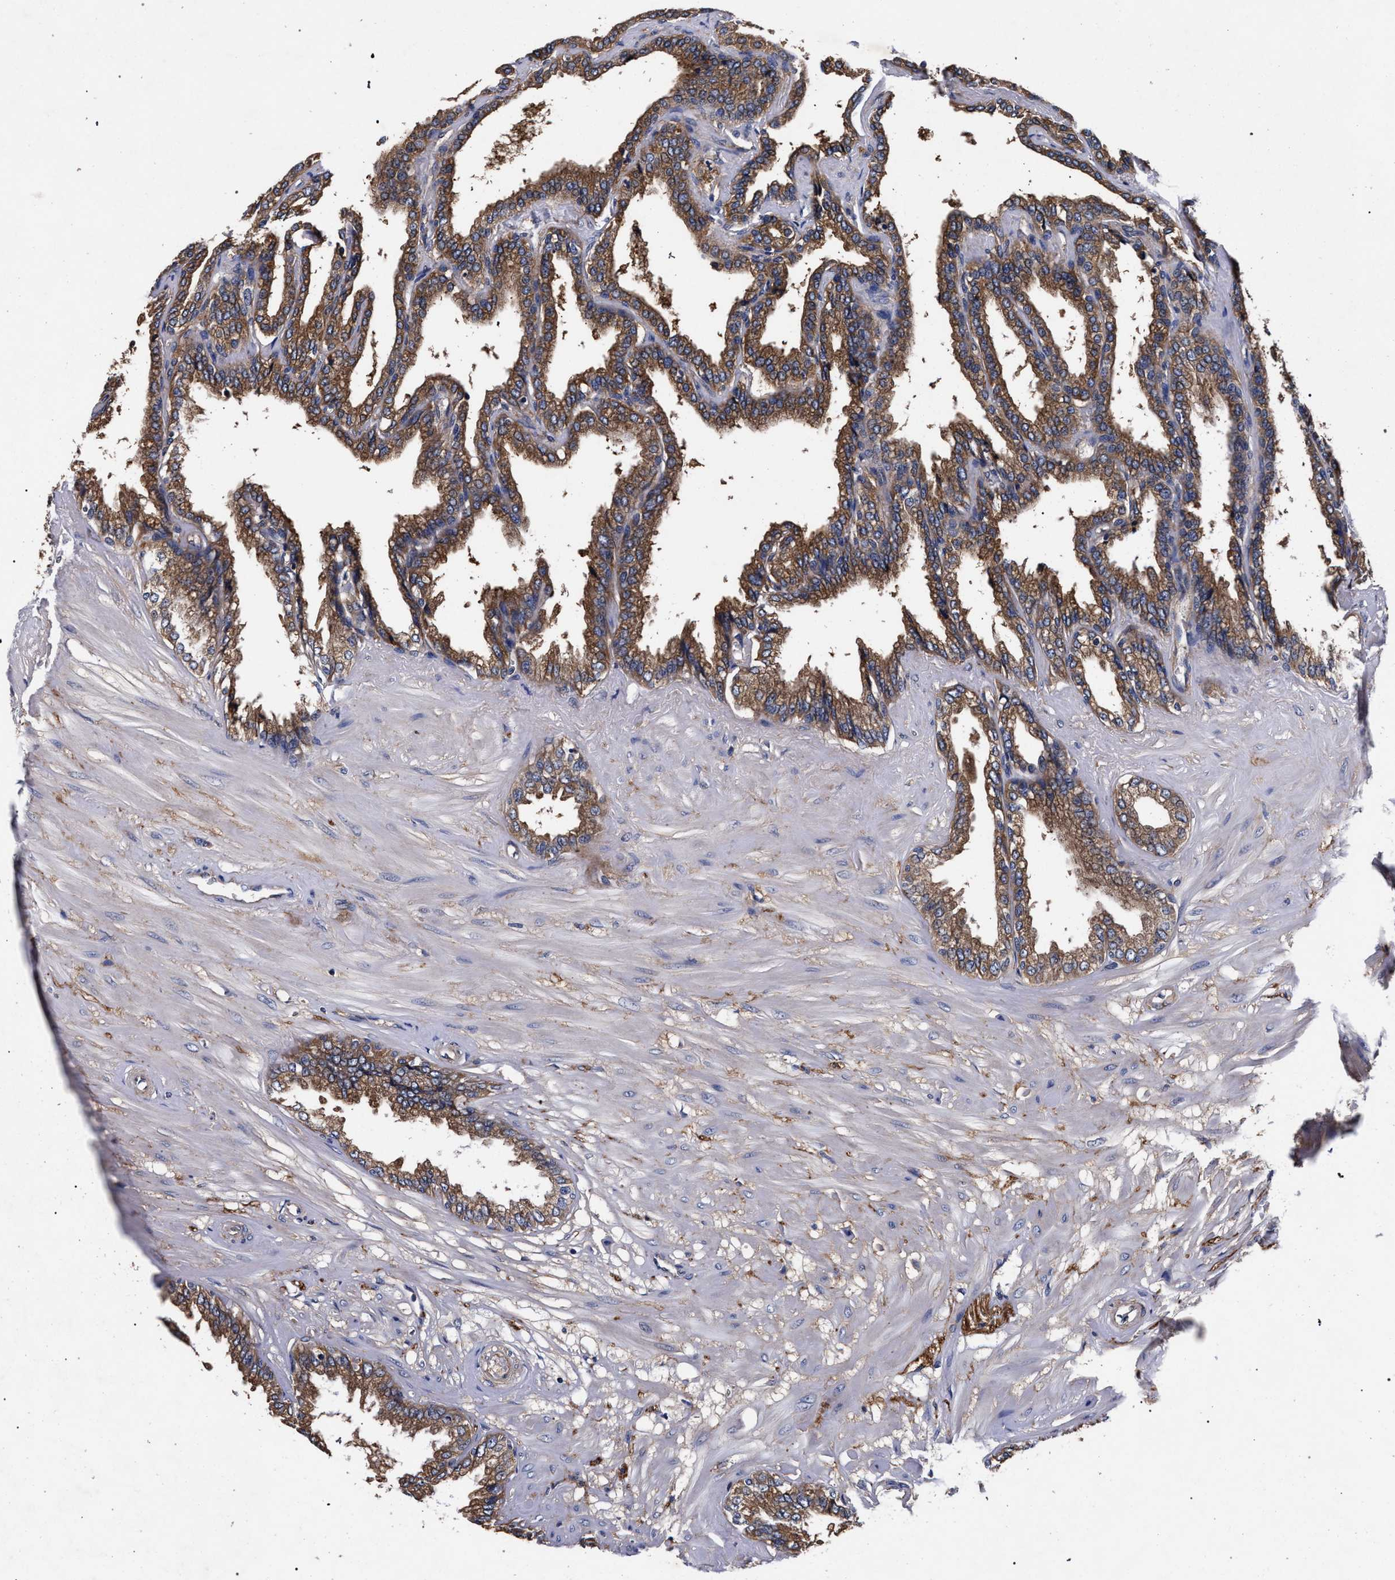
{"staining": {"intensity": "moderate", "quantity": ">75%", "location": "cytoplasmic/membranous"}, "tissue": "seminal vesicle", "cell_type": "Glandular cells", "image_type": "normal", "snomed": [{"axis": "morphology", "description": "Normal tissue, NOS"}, {"axis": "topography", "description": "Seminal veicle"}], "caption": "Protein analysis of normal seminal vesicle exhibits moderate cytoplasmic/membranous expression in approximately >75% of glandular cells. (DAB (3,3'-diaminobenzidine) IHC with brightfield microscopy, high magnification).", "gene": "CFAP95", "patient": {"sex": "male", "age": 46}}